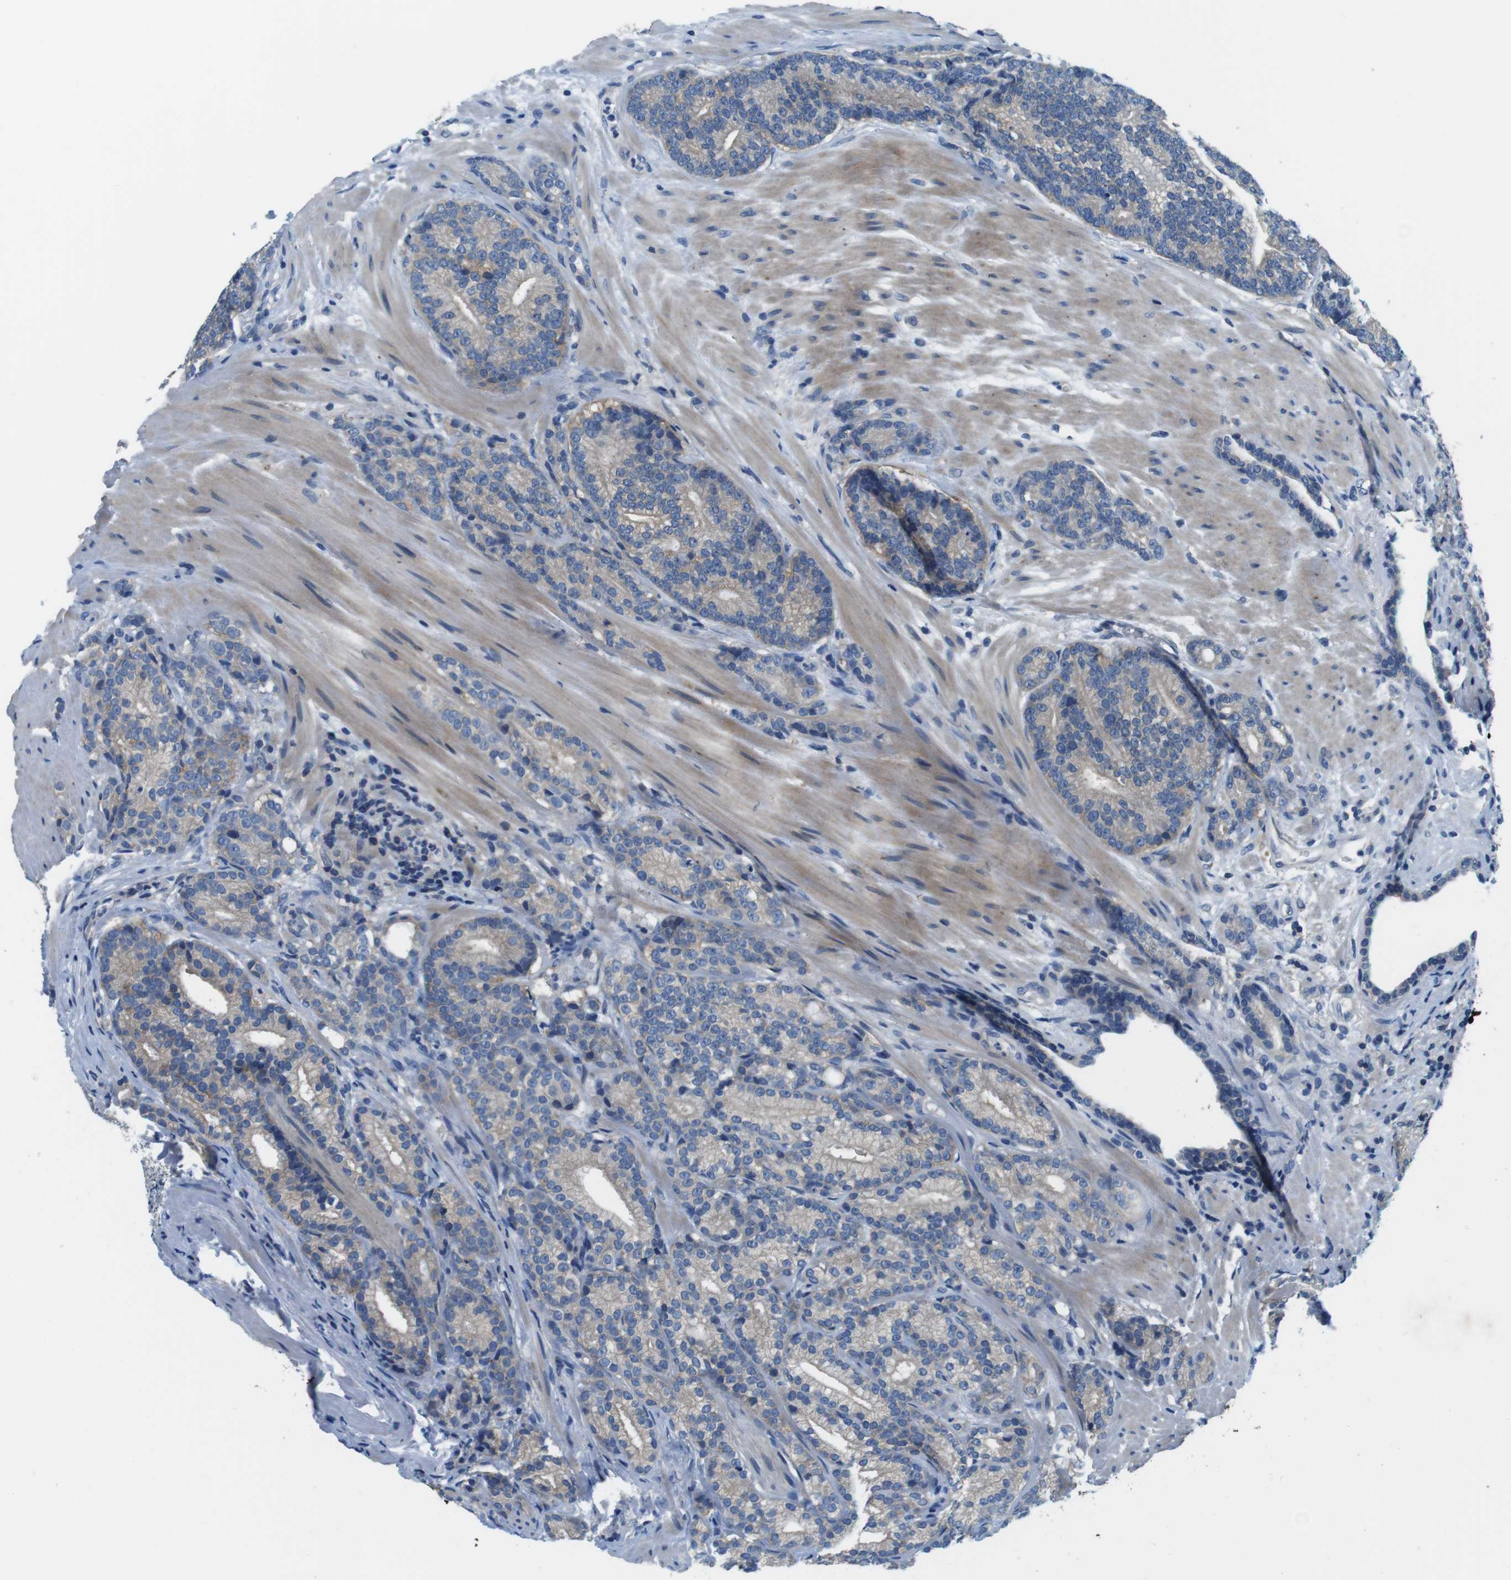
{"staining": {"intensity": "weak", "quantity": "<25%", "location": "cytoplasmic/membranous"}, "tissue": "prostate cancer", "cell_type": "Tumor cells", "image_type": "cancer", "snomed": [{"axis": "morphology", "description": "Adenocarcinoma, High grade"}, {"axis": "topography", "description": "Prostate"}], "caption": "A photomicrograph of human prostate cancer is negative for staining in tumor cells. (DAB immunohistochemistry (IHC), high magnification).", "gene": "DENND4C", "patient": {"sex": "male", "age": 61}}